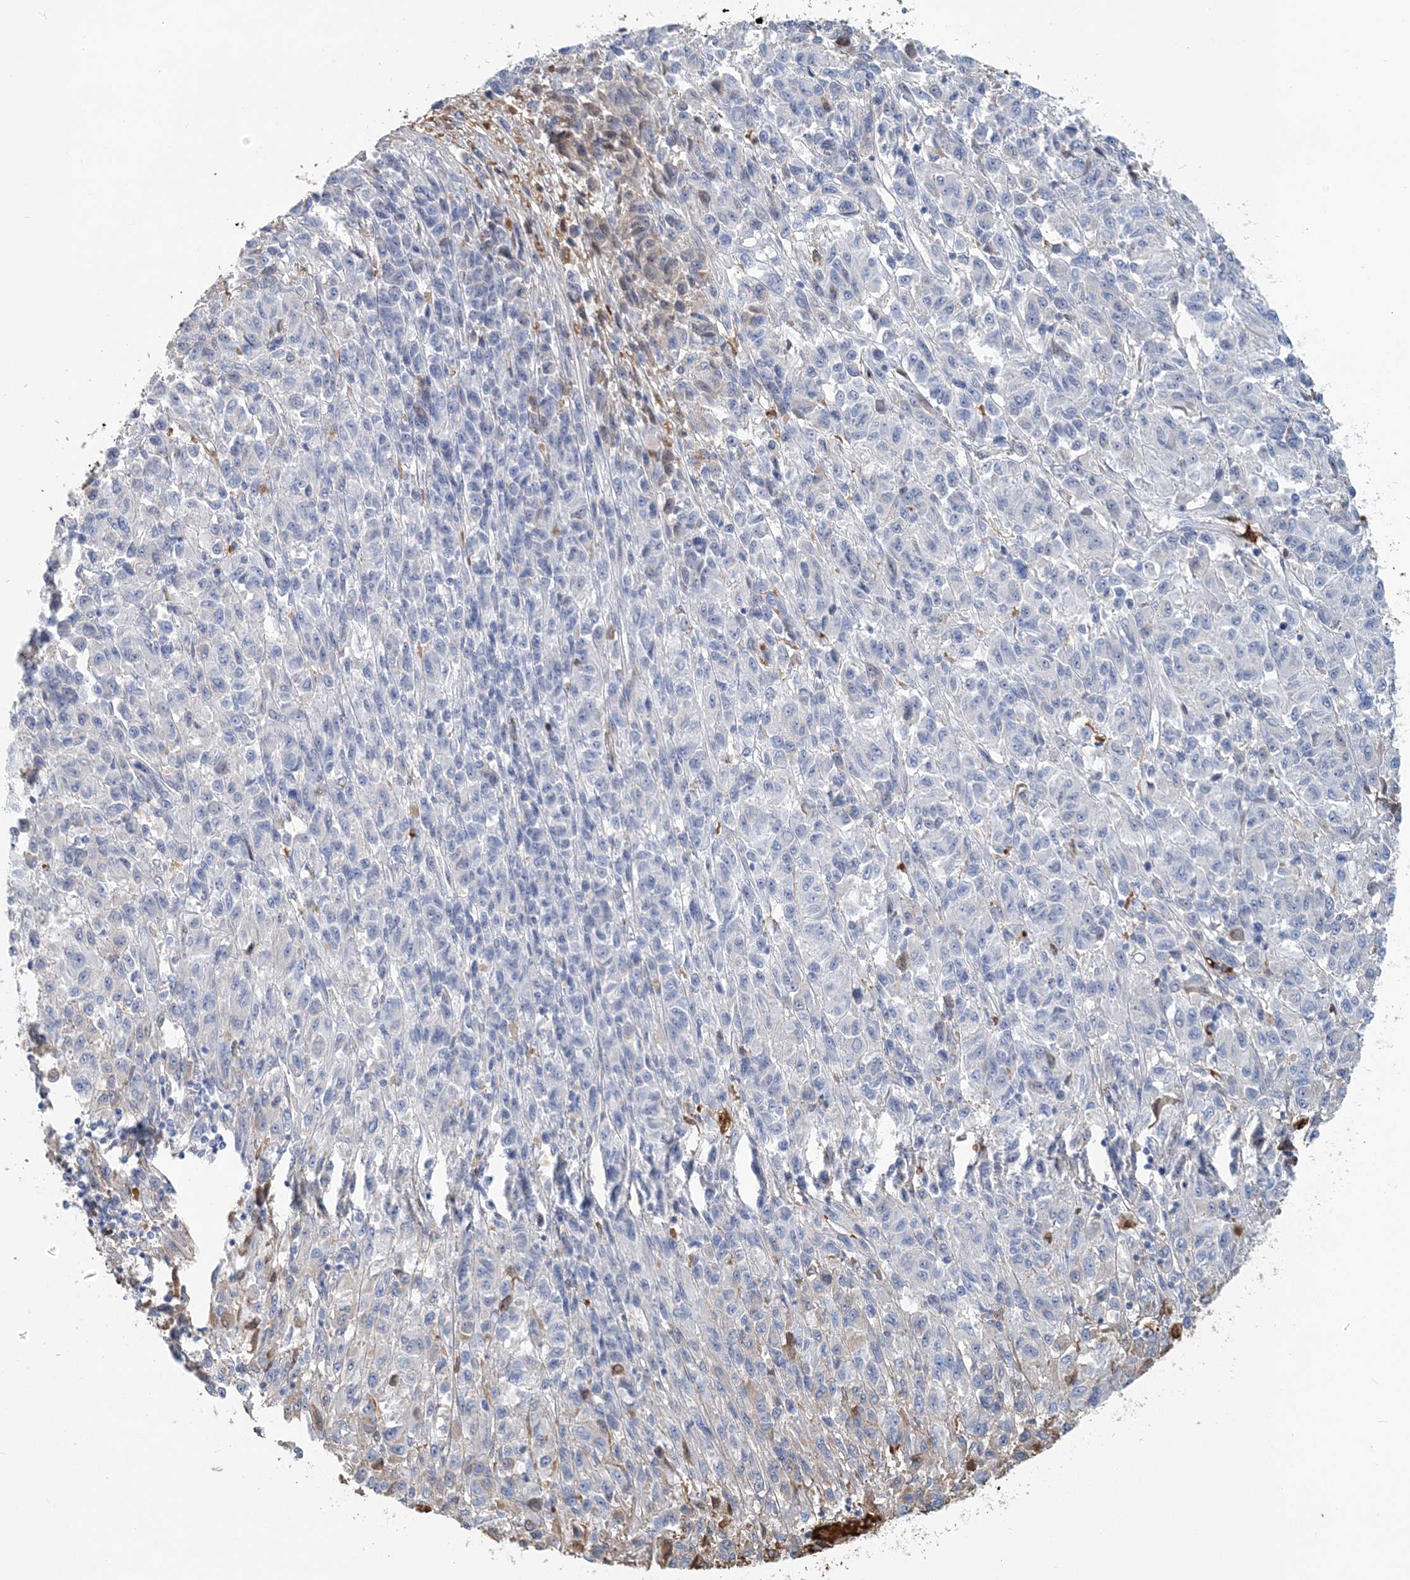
{"staining": {"intensity": "negative", "quantity": "none", "location": "none"}, "tissue": "melanoma", "cell_type": "Tumor cells", "image_type": "cancer", "snomed": [{"axis": "morphology", "description": "Malignant melanoma, Metastatic site"}, {"axis": "topography", "description": "Lung"}], "caption": "A histopathology image of human malignant melanoma (metastatic site) is negative for staining in tumor cells. (DAB (3,3'-diaminobenzidine) immunohistochemistry, high magnification).", "gene": "HBD", "patient": {"sex": "male", "age": 64}}